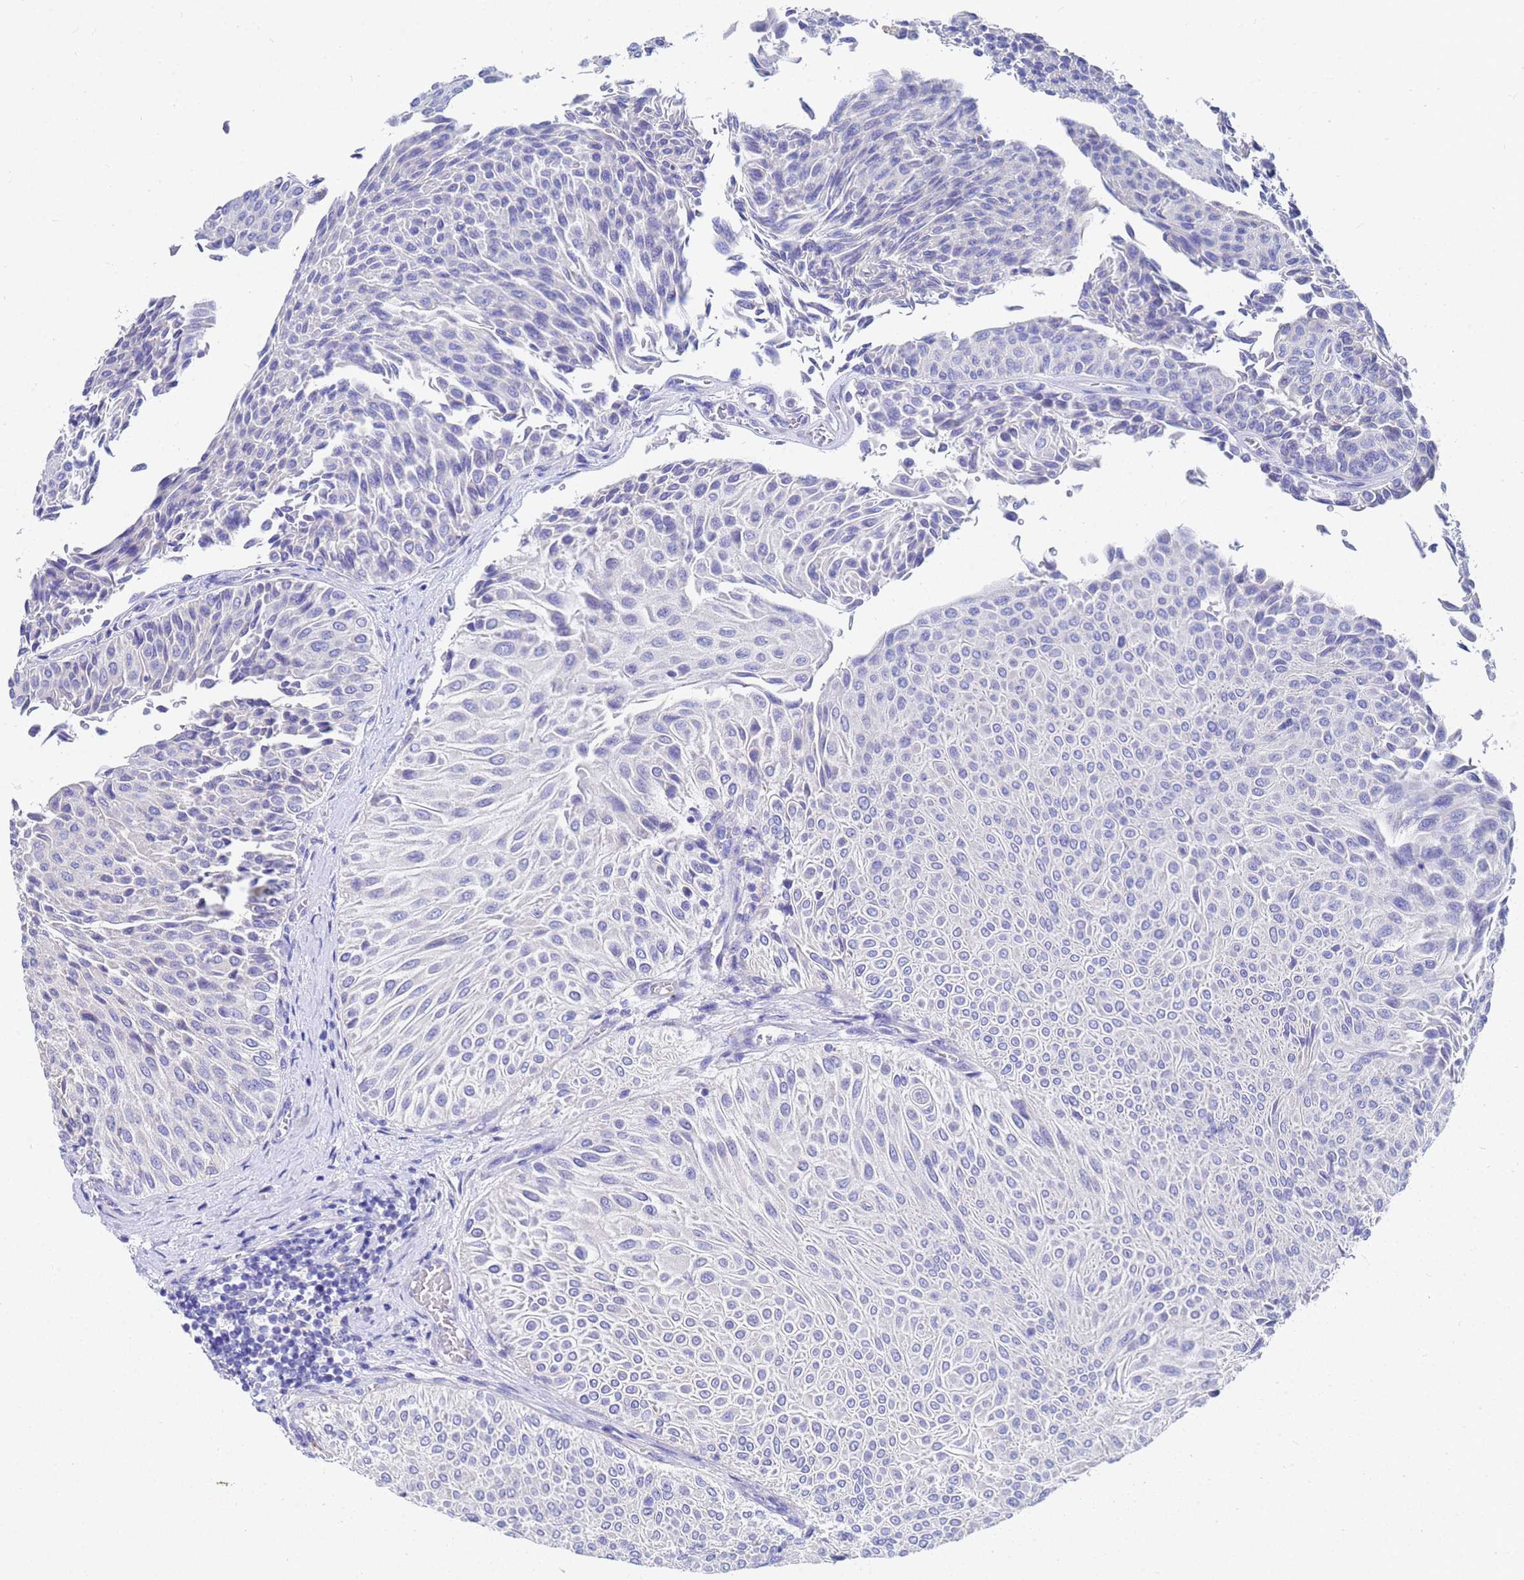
{"staining": {"intensity": "negative", "quantity": "none", "location": "none"}, "tissue": "urothelial cancer", "cell_type": "Tumor cells", "image_type": "cancer", "snomed": [{"axis": "morphology", "description": "Urothelial carcinoma, Low grade"}, {"axis": "topography", "description": "Urinary bladder"}], "caption": "This photomicrograph is of urothelial carcinoma (low-grade) stained with immunohistochemistry (IHC) to label a protein in brown with the nuclei are counter-stained blue. There is no staining in tumor cells.", "gene": "C2orf72", "patient": {"sex": "male", "age": 78}}